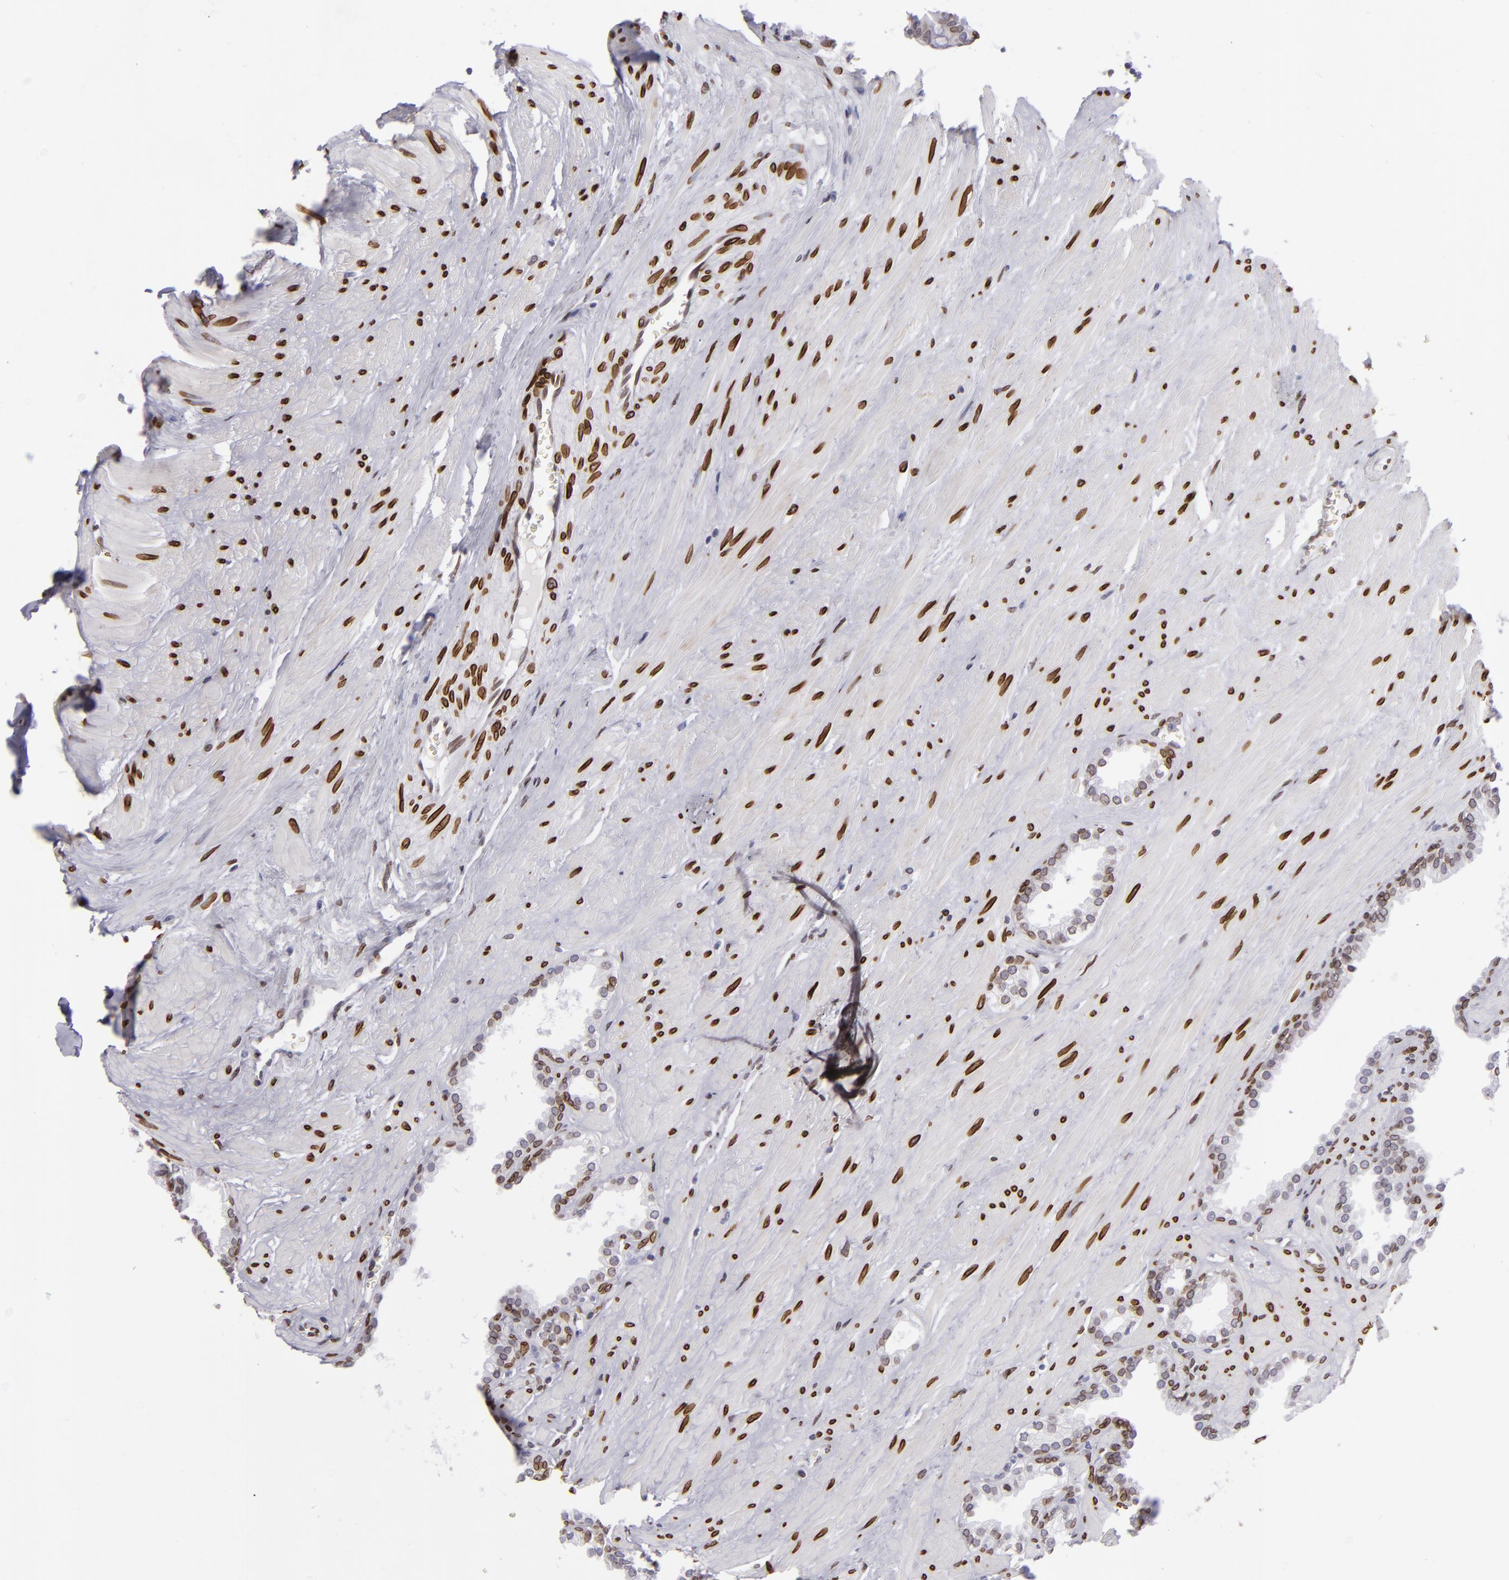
{"staining": {"intensity": "strong", "quantity": ">75%", "location": "nuclear"}, "tissue": "prostate", "cell_type": "Glandular cells", "image_type": "normal", "snomed": [{"axis": "morphology", "description": "Normal tissue, NOS"}, {"axis": "topography", "description": "Prostate"}], "caption": "This micrograph exhibits IHC staining of normal human prostate, with high strong nuclear positivity in approximately >75% of glandular cells.", "gene": "EMD", "patient": {"sex": "male", "age": 64}}